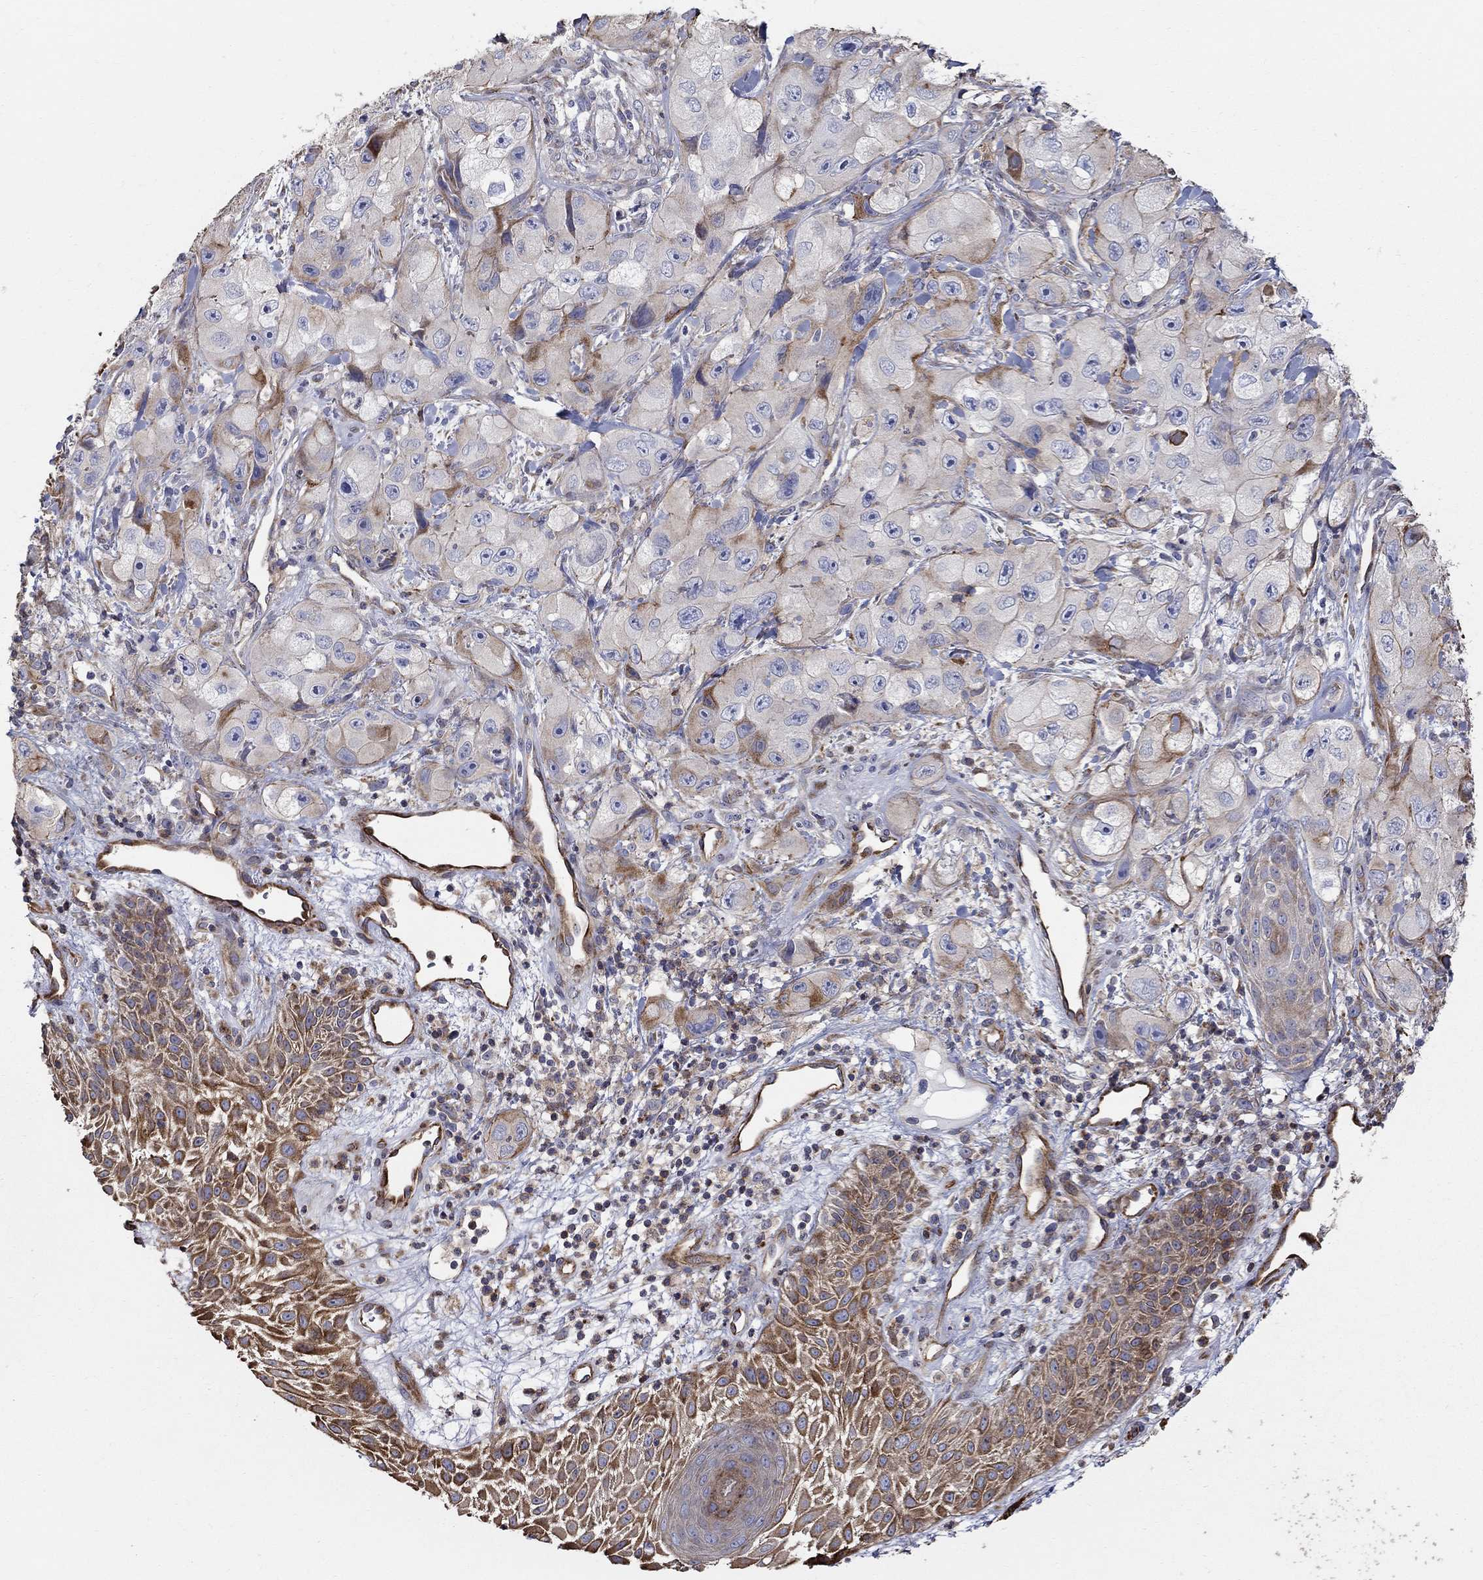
{"staining": {"intensity": "strong", "quantity": "25%-75%", "location": "cytoplasmic/membranous"}, "tissue": "skin cancer", "cell_type": "Tumor cells", "image_type": "cancer", "snomed": [{"axis": "morphology", "description": "Squamous cell carcinoma, NOS"}, {"axis": "topography", "description": "Skin"}, {"axis": "topography", "description": "Subcutis"}], "caption": "An image showing strong cytoplasmic/membranous staining in approximately 25%-75% of tumor cells in skin squamous cell carcinoma, as visualized by brown immunohistochemical staining.", "gene": "NPHP1", "patient": {"sex": "male", "age": 73}}